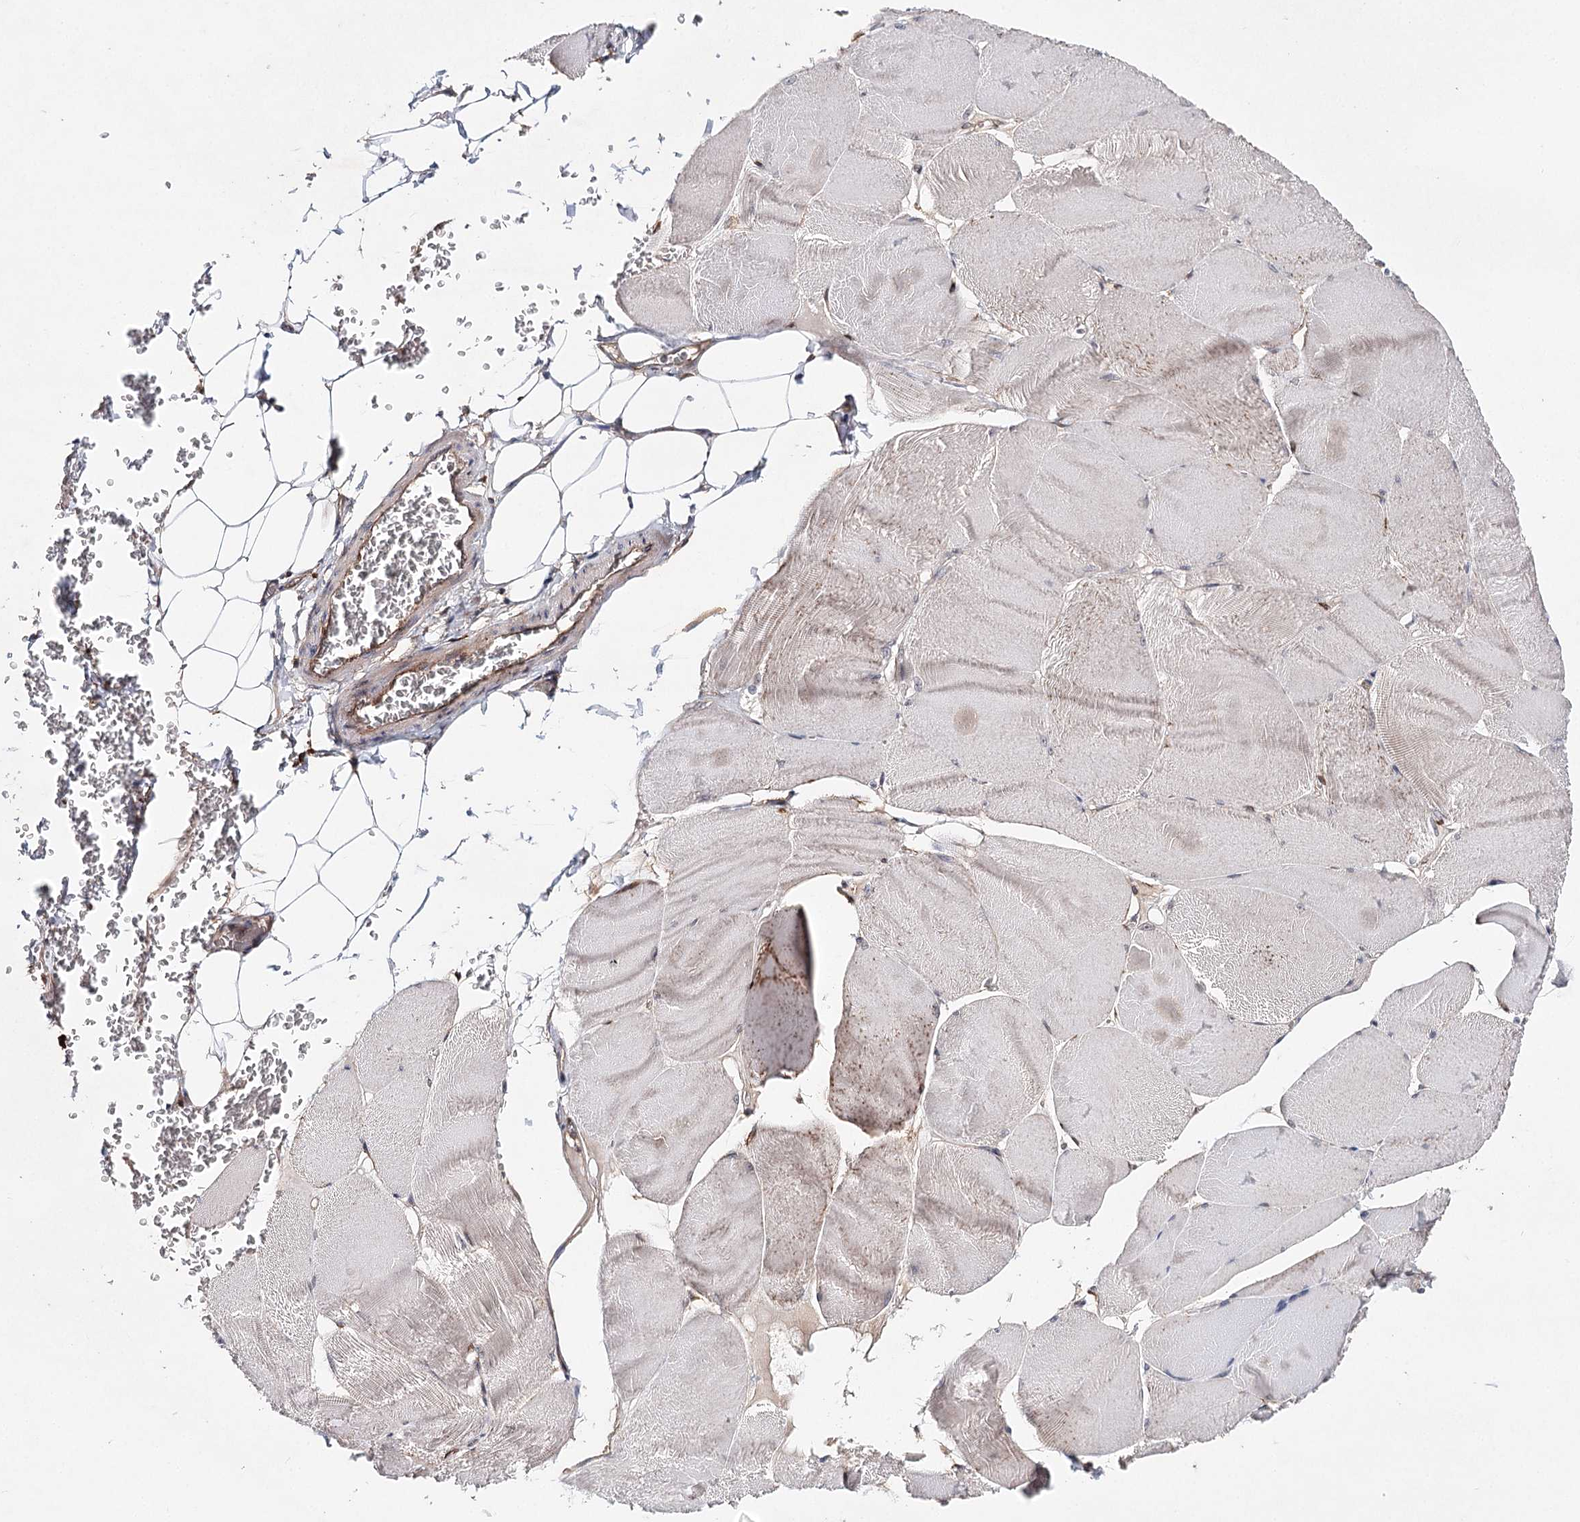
{"staining": {"intensity": "weak", "quantity": "<25%", "location": "cytoplasmic/membranous"}, "tissue": "skeletal muscle", "cell_type": "Myocytes", "image_type": "normal", "snomed": [{"axis": "morphology", "description": "Normal tissue, NOS"}, {"axis": "morphology", "description": "Basal cell carcinoma"}, {"axis": "topography", "description": "Skeletal muscle"}], "caption": "High magnification brightfield microscopy of normal skeletal muscle stained with DAB (brown) and counterstained with hematoxylin (blue): myocytes show no significant positivity. The staining was performed using DAB to visualize the protein expression in brown, while the nuclei were stained in blue with hematoxylin (Magnification: 20x).", "gene": "TMEM218", "patient": {"sex": "female", "age": 64}}